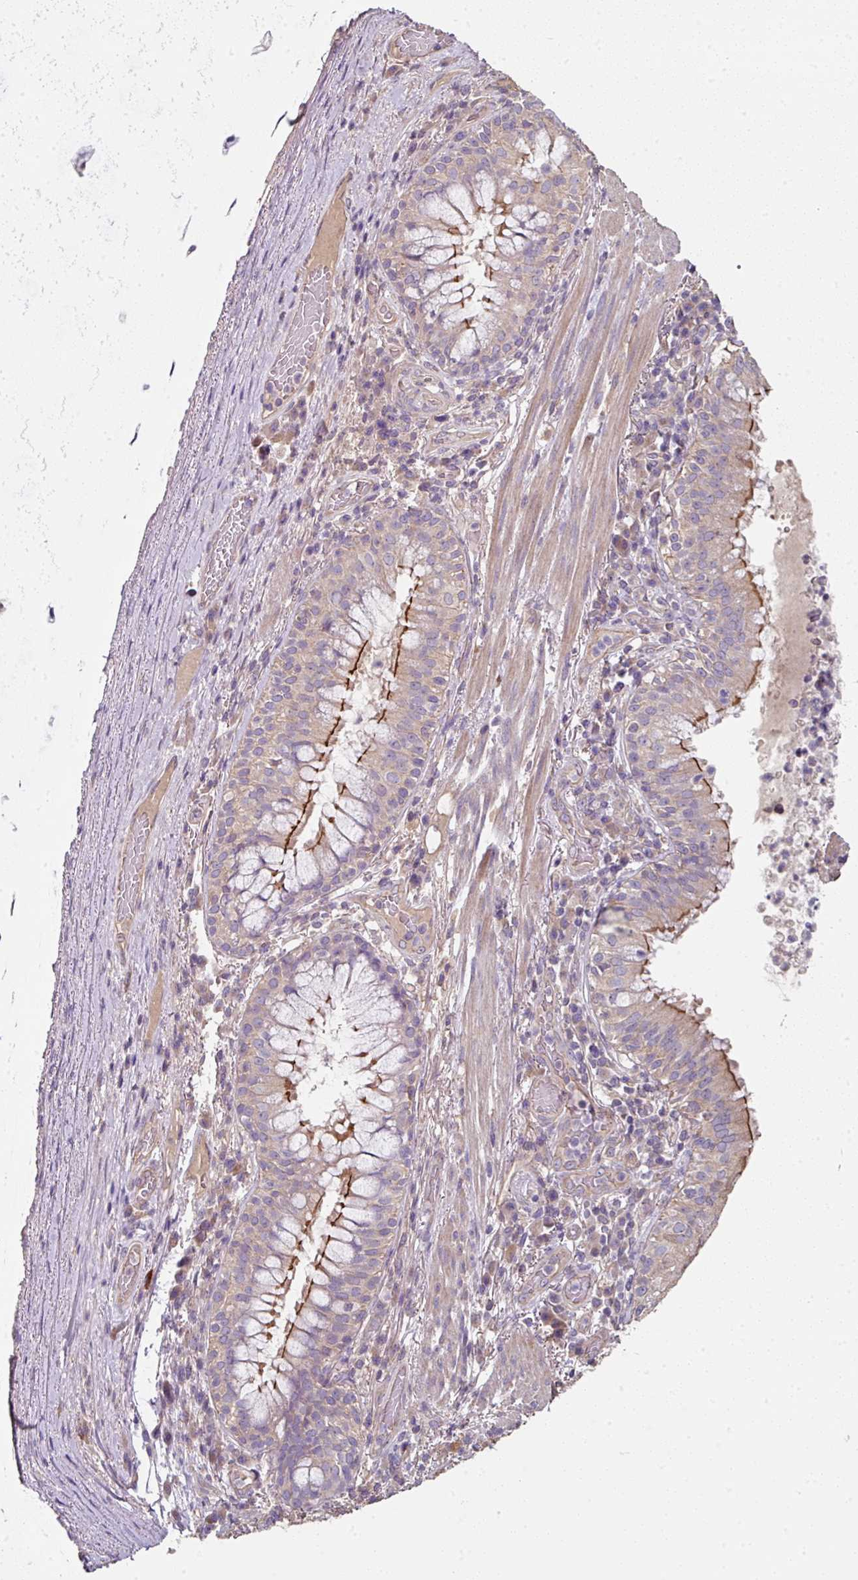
{"staining": {"intensity": "moderate", "quantity": "25%-75%", "location": "cytoplasmic/membranous"}, "tissue": "bronchus", "cell_type": "Respiratory epithelial cells", "image_type": "normal", "snomed": [{"axis": "morphology", "description": "Normal tissue, NOS"}, {"axis": "topography", "description": "Cartilage tissue"}, {"axis": "topography", "description": "Bronchus"}], "caption": "A histopathology image of bronchus stained for a protein shows moderate cytoplasmic/membranous brown staining in respiratory epithelial cells. (Stains: DAB (3,3'-diaminobenzidine) in brown, nuclei in blue, Microscopy: brightfield microscopy at high magnification).", "gene": "C4orf48", "patient": {"sex": "male", "age": 56}}